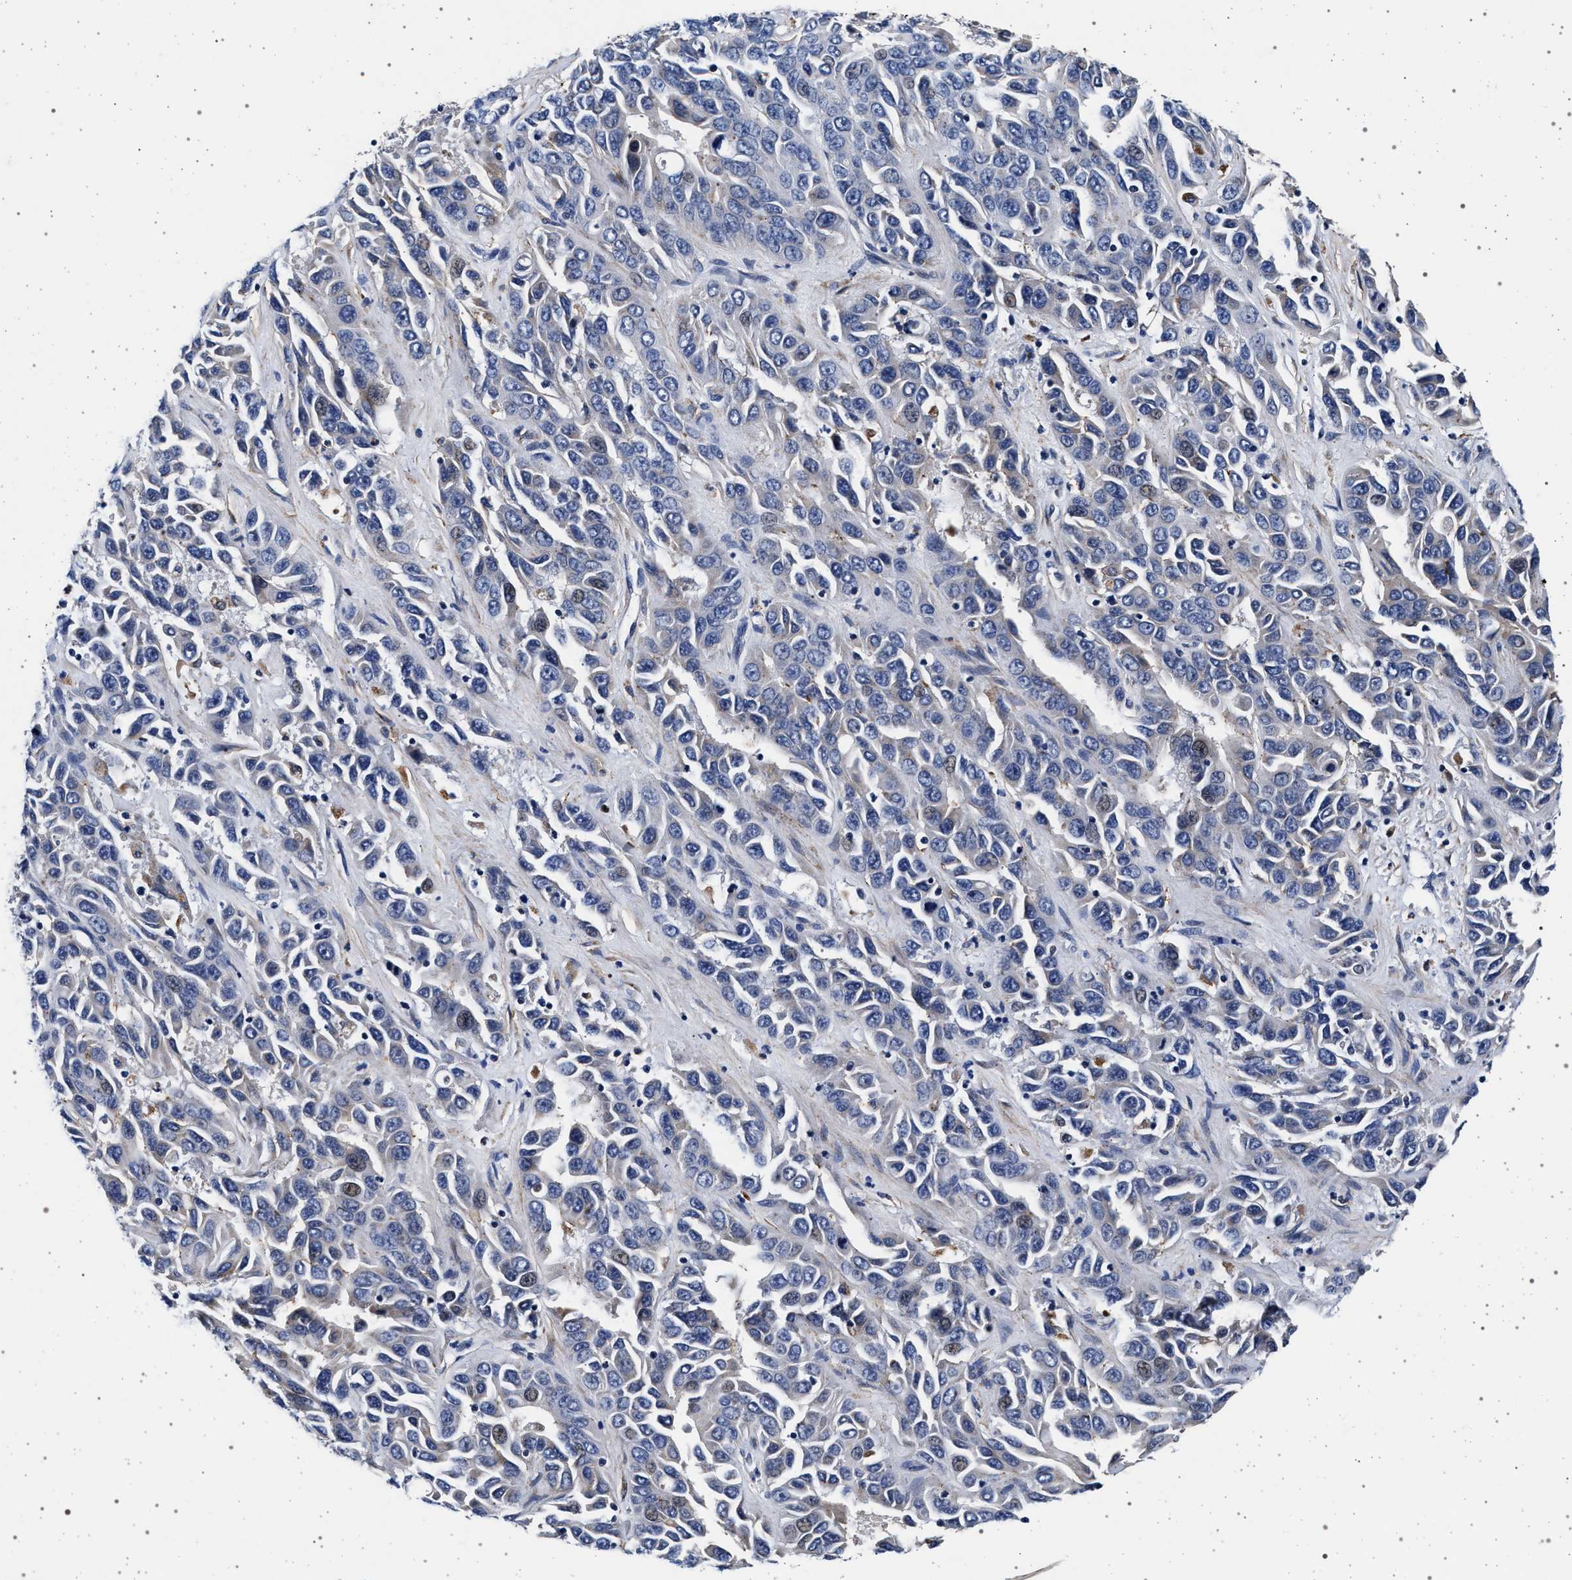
{"staining": {"intensity": "negative", "quantity": "none", "location": "none"}, "tissue": "liver cancer", "cell_type": "Tumor cells", "image_type": "cancer", "snomed": [{"axis": "morphology", "description": "Cholangiocarcinoma"}, {"axis": "topography", "description": "Liver"}], "caption": "Liver cancer (cholangiocarcinoma) was stained to show a protein in brown. There is no significant staining in tumor cells.", "gene": "KCNK6", "patient": {"sex": "female", "age": 52}}